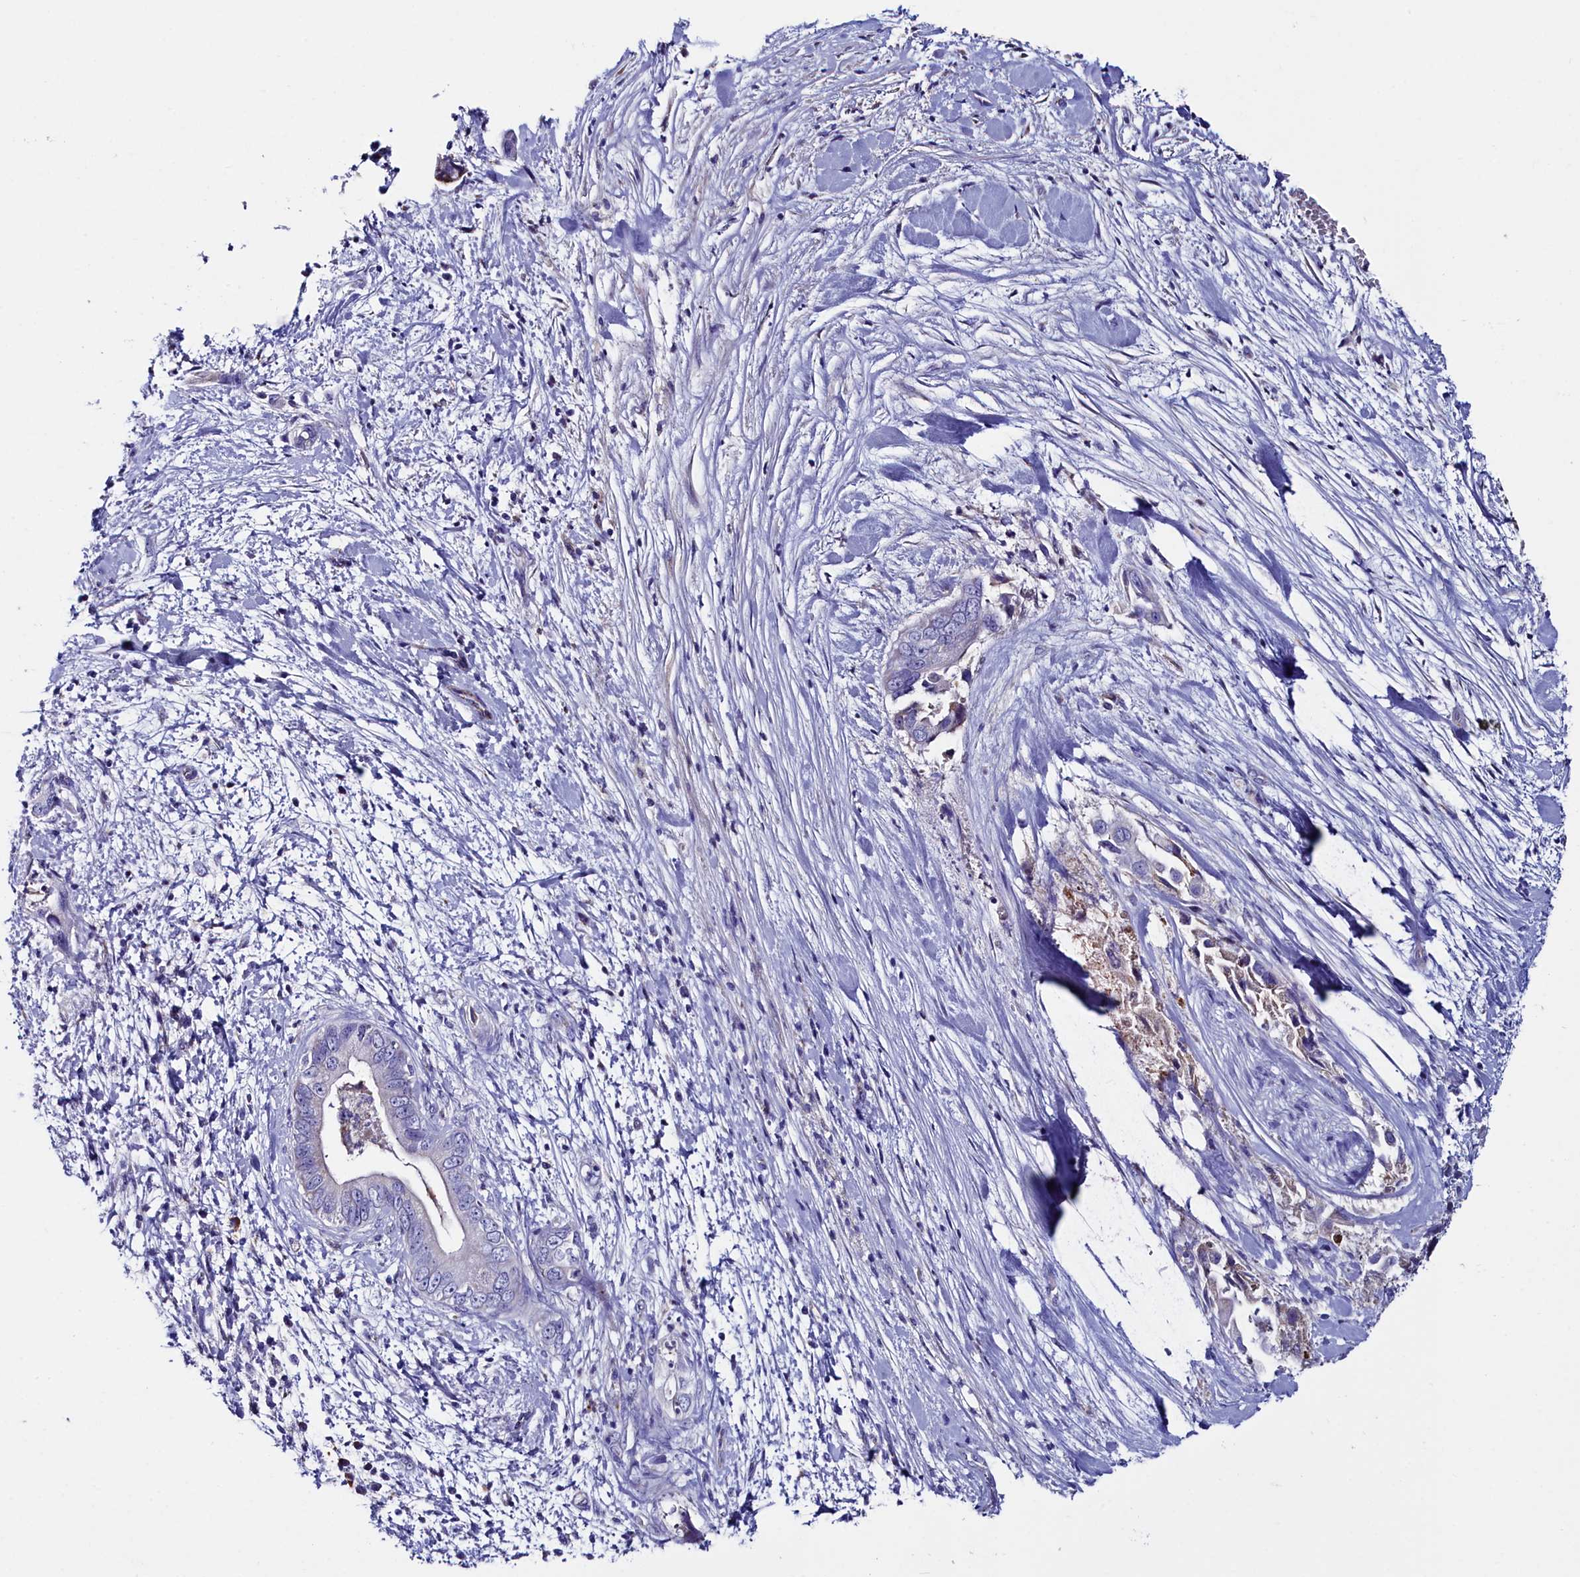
{"staining": {"intensity": "negative", "quantity": "none", "location": "none"}, "tissue": "pancreatic cancer", "cell_type": "Tumor cells", "image_type": "cancer", "snomed": [{"axis": "morphology", "description": "Adenocarcinoma, NOS"}, {"axis": "topography", "description": "Pancreas"}], "caption": "A histopathology image of pancreatic adenocarcinoma stained for a protein displays no brown staining in tumor cells.", "gene": "SLC49A3", "patient": {"sex": "female", "age": 78}}